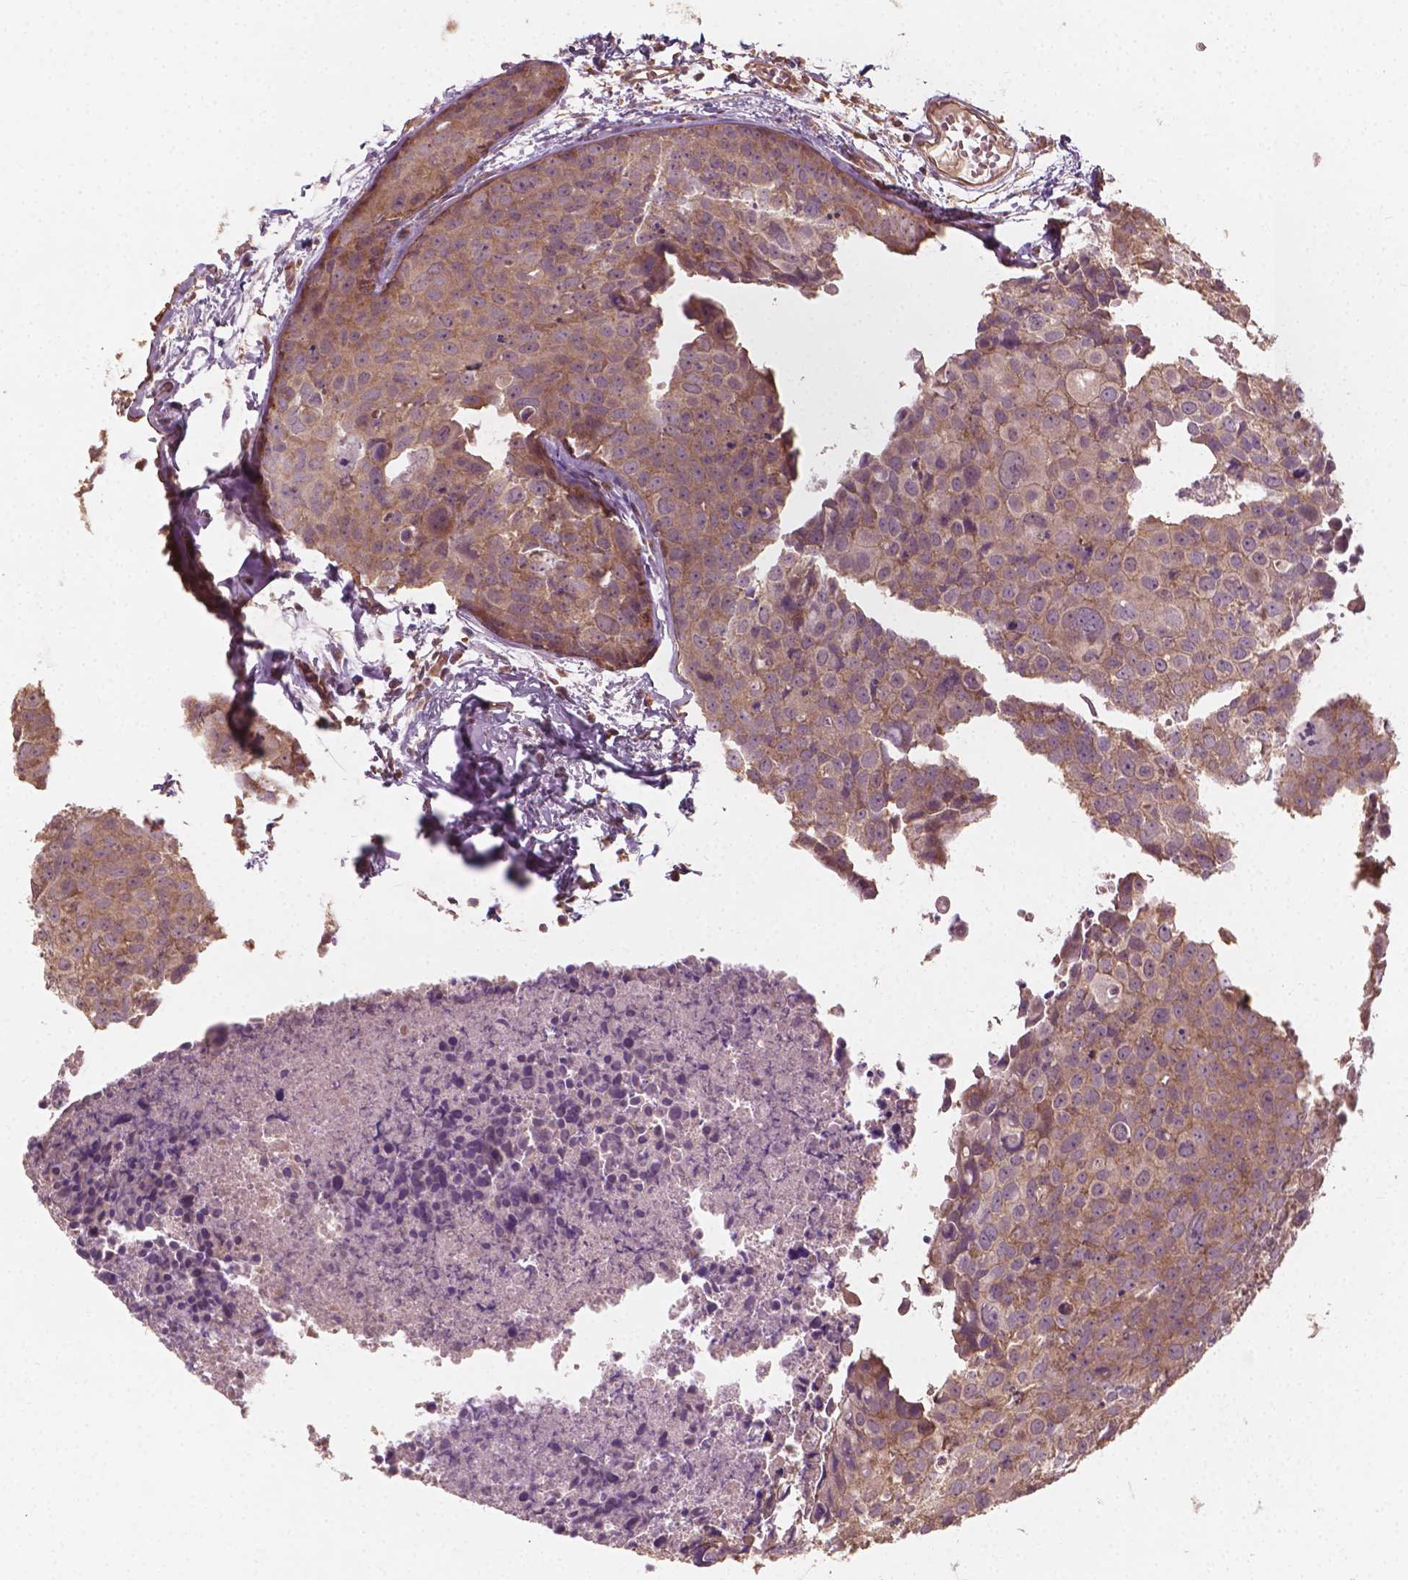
{"staining": {"intensity": "weak", "quantity": ">75%", "location": "cytoplasmic/membranous"}, "tissue": "breast cancer", "cell_type": "Tumor cells", "image_type": "cancer", "snomed": [{"axis": "morphology", "description": "Duct carcinoma"}, {"axis": "topography", "description": "Breast"}], "caption": "Immunohistochemistry histopathology image of neoplastic tissue: breast infiltrating ductal carcinoma stained using immunohistochemistry (IHC) shows low levels of weak protein expression localized specifically in the cytoplasmic/membranous of tumor cells, appearing as a cytoplasmic/membranous brown color.", "gene": "CYFIP2", "patient": {"sex": "female", "age": 38}}